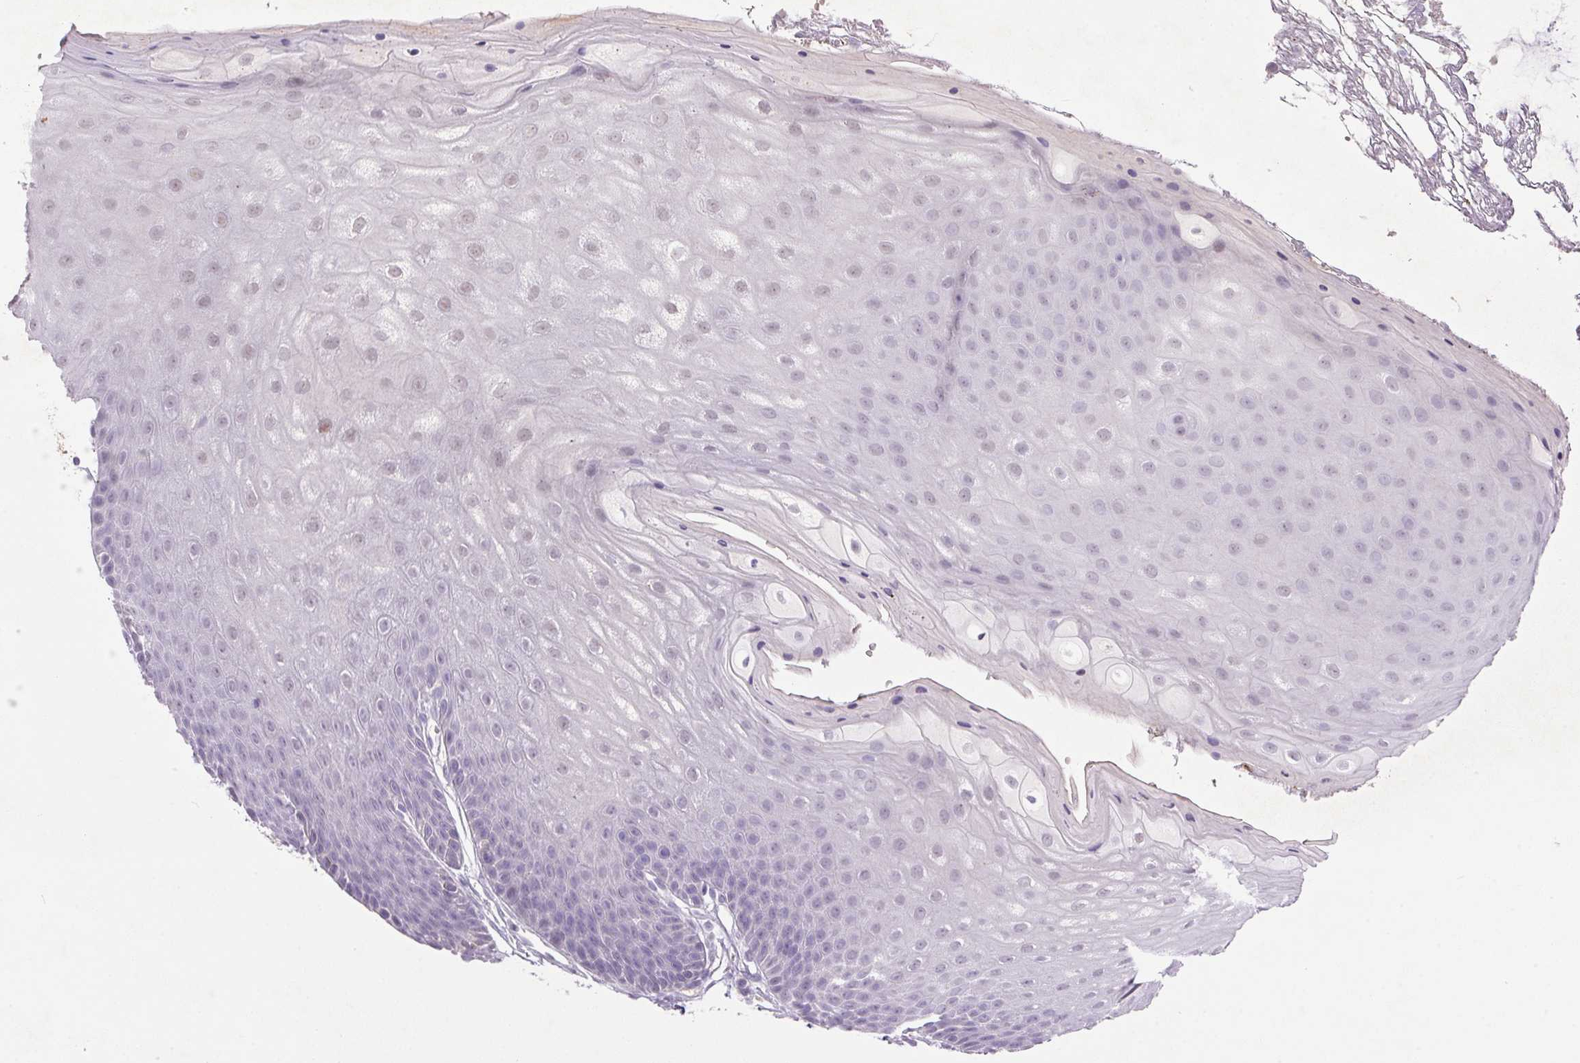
{"staining": {"intensity": "moderate", "quantity": "<25%", "location": "cytoplasmic/membranous"}, "tissue": "skin", "cell_type": "Epidermal cells", "image_type": "normal", "snomed": [{"axis": "morphology", "description": "Normal tissue, NOS"}, {"axis": "topography", "description": "Anal"}], "caption": "High-magnification brightfield microscopy of benign skin stained with DAB (3,3'-diaminobenzidine) (brown) and counterstained with hematoxylin (blue). epidermal cells exhibit moderate cytoplasmic/membranous expression is present in about<25% of cells. (DAB (3,3'-diaminobenzidine) IHC, brown staining for protein, blue staining for nuclei).", "gene": "TRDN", "patient": {"sex": "male", "age": 53}}